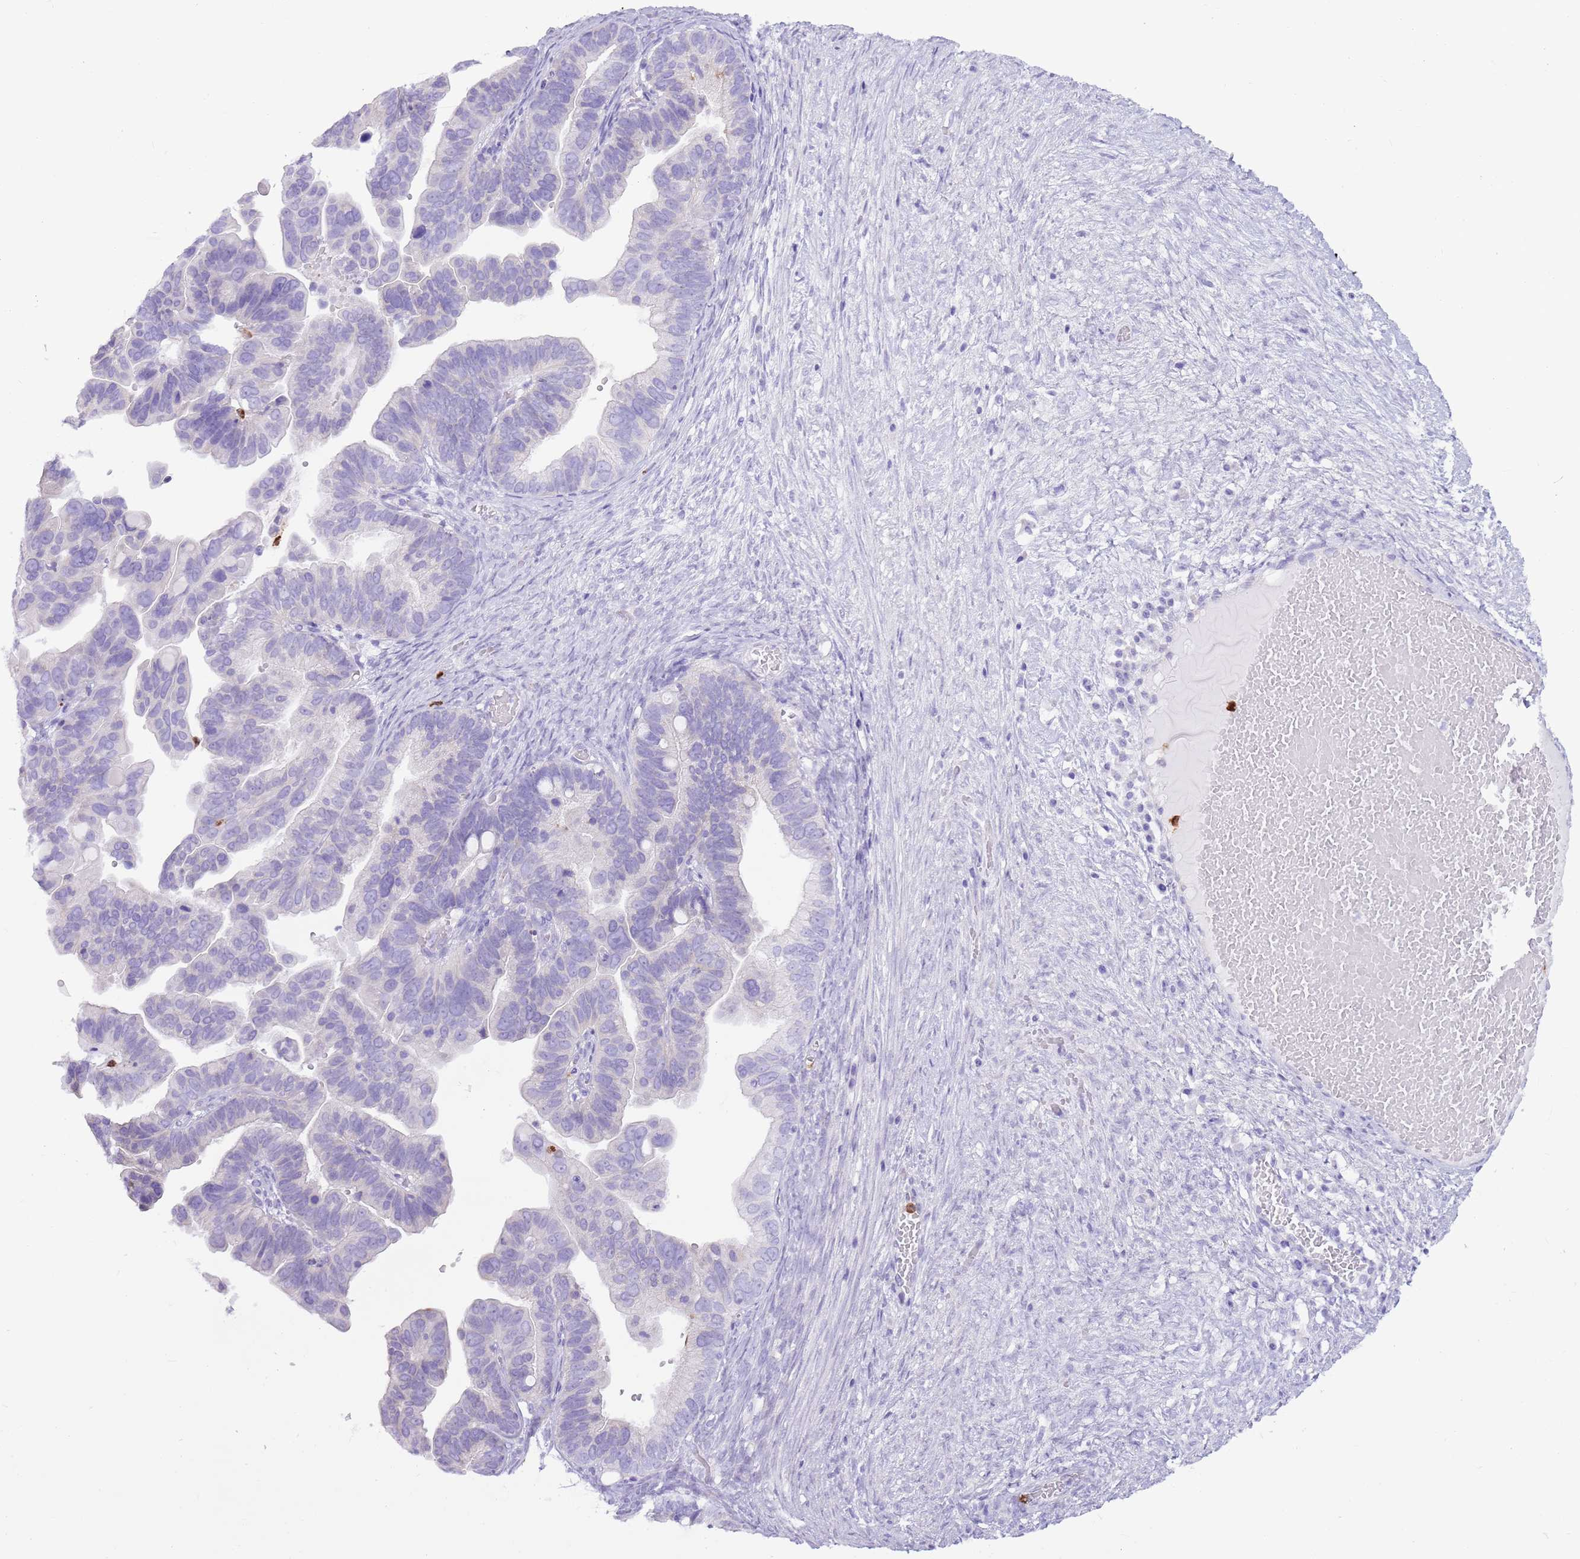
{"staining": {"intensity": "negative", "quantity": "none", "location": "none"}, "tissue": "ovarian cancer", "cell_type": "Tumor cells", "image_type": "cancer", "snomed": [{"axis": "morphology", "description": "Cystadenocarcinoma, serous, NOS"}, {"axis": "topography", "description": "Ovary"}], "caption": "Serous cystadenocarcinoma (ovarian) was stained to show a protein in brown. There is no significant positivity in tumor cells.", "gene": "CD177", "patient": {"sex": "female", "age": 56}}